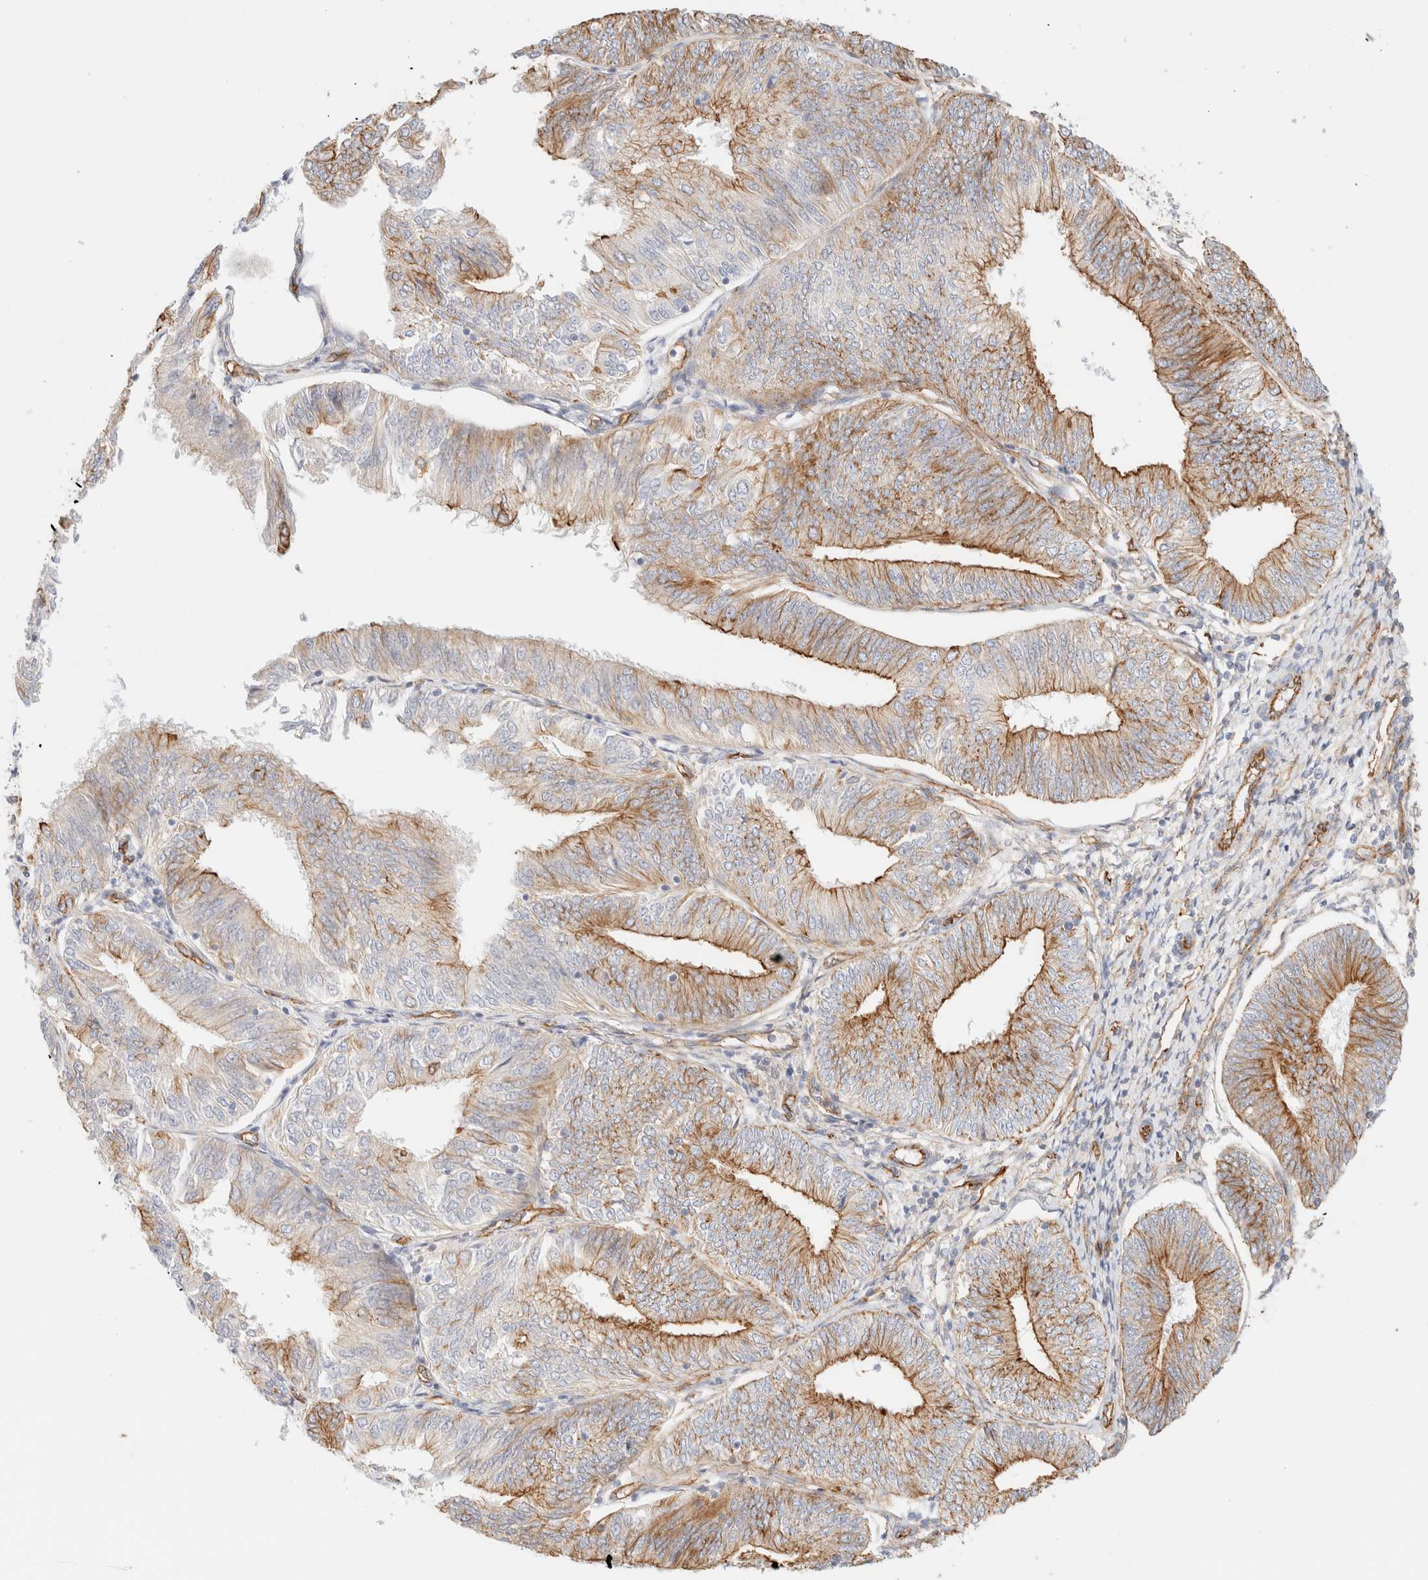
{"staining": {"intensity": "moderate", "quantity": ">75%", "location": "cytoplasmic/membranous"}, "tissue": "endometrial cancer", "cell_type": "Tumor cells", "image_type": "cancer", "snomed": [{"axis": "morphology", "description": "Adenocarcinoma, NOS"}, {"axis": "topography", "description": "Endometrium"}], "caption": "Protein expression analysis of endometrial adenocarcinoma shows moderate cytoplasmic/membranous expression in about >75% of tumor cells.", "gene": "CYB5R4", "patient": {"sex": "female", "age": 58}}